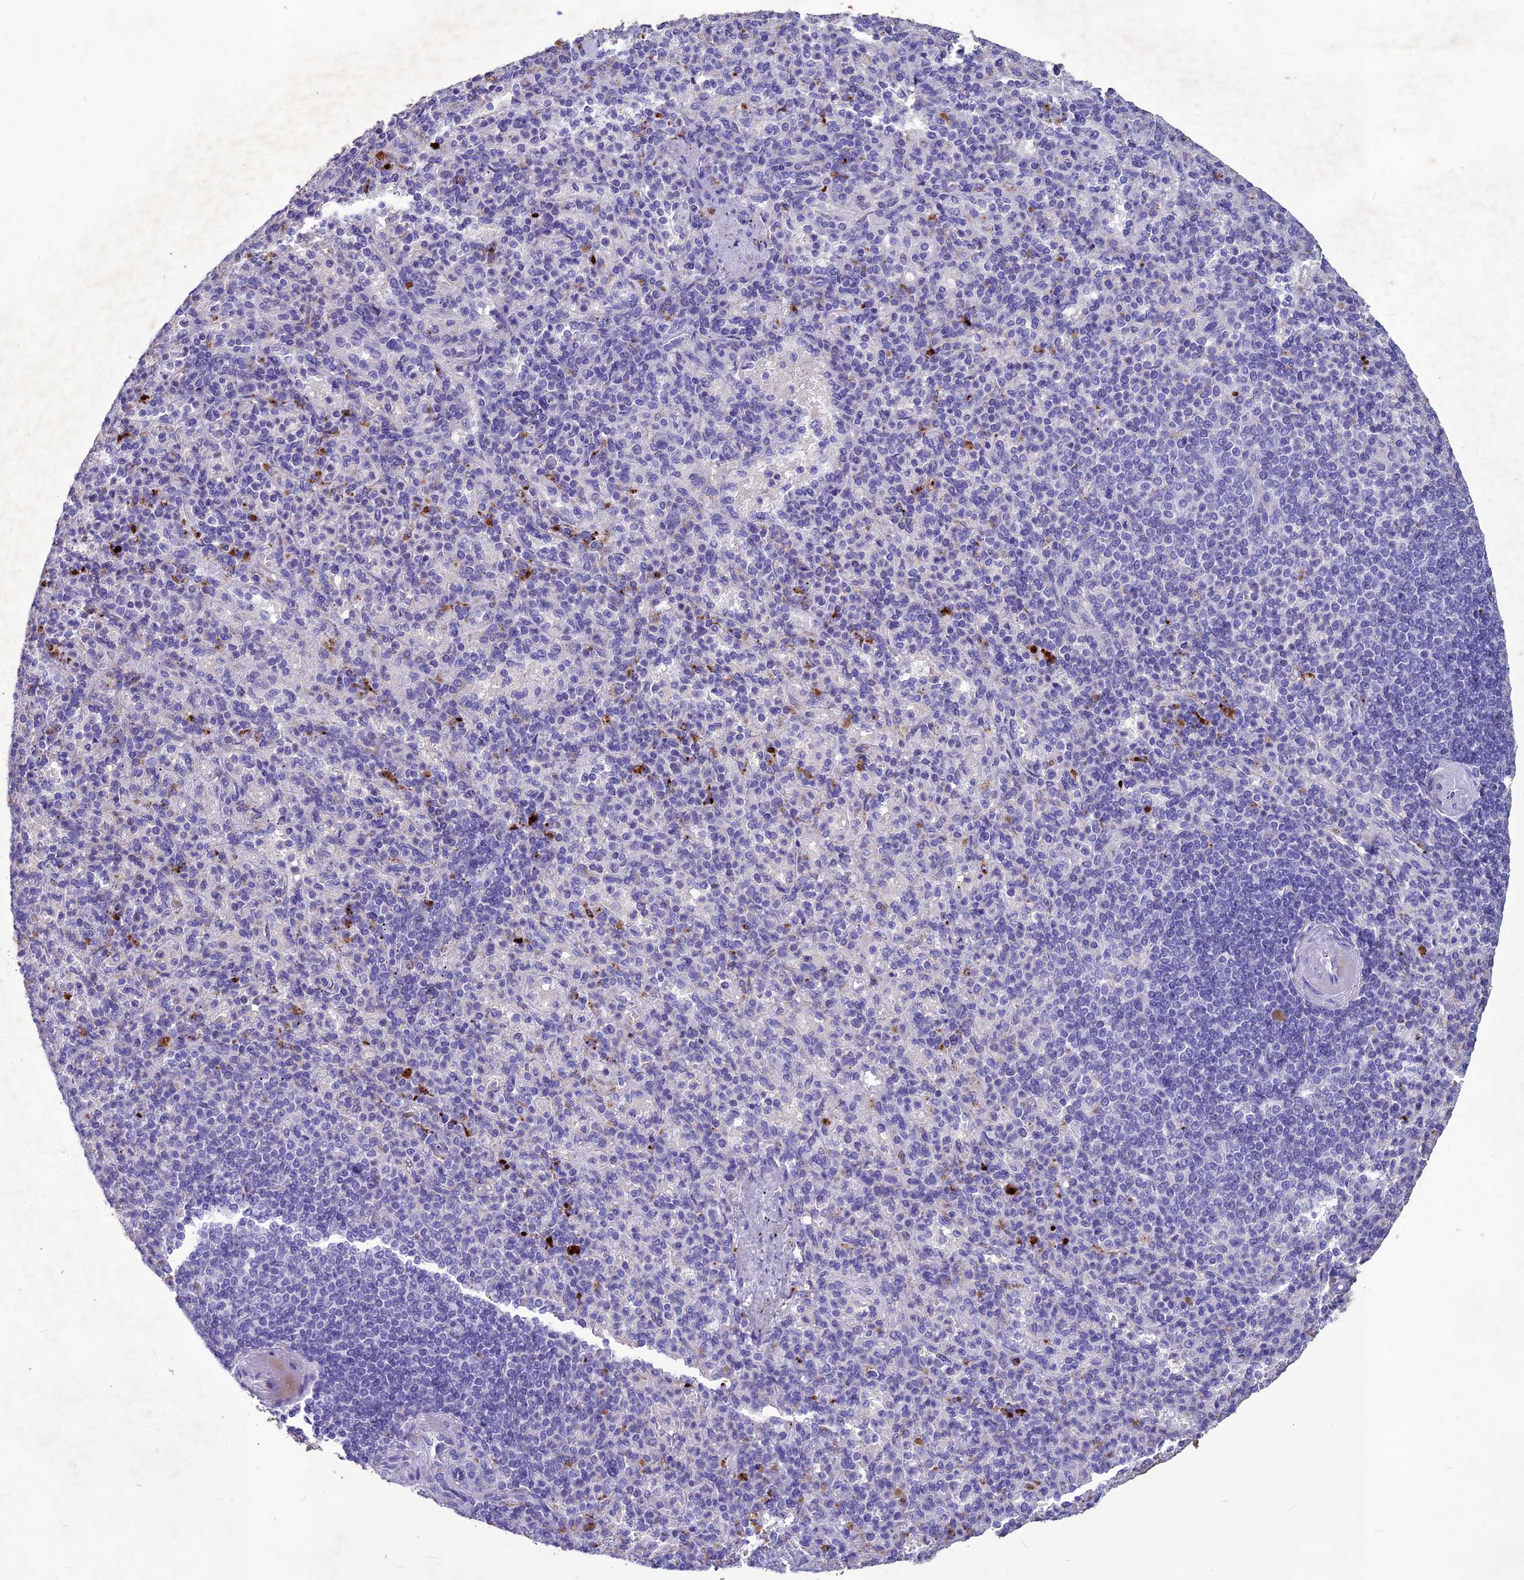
{"staining": {"intensity": "negative", "quantity": "none", "location": "none"}, "tissue": "spleen", "cell_type": "Cells in red pulp", "image_type": "normal", "snomed": [{"axis": "morphology", "description": "Normal tissue, NOS"}, {"axis": "topography", "description": "Spleen"}], "caption": "Immunohistochemical staining of normal human spleen displays no significant positivity in cells in red pulp. (DAB IHC with hematoxylin counter stain).", "gene": "IFT172", "patient": {"sex": "female", "age": 74}}